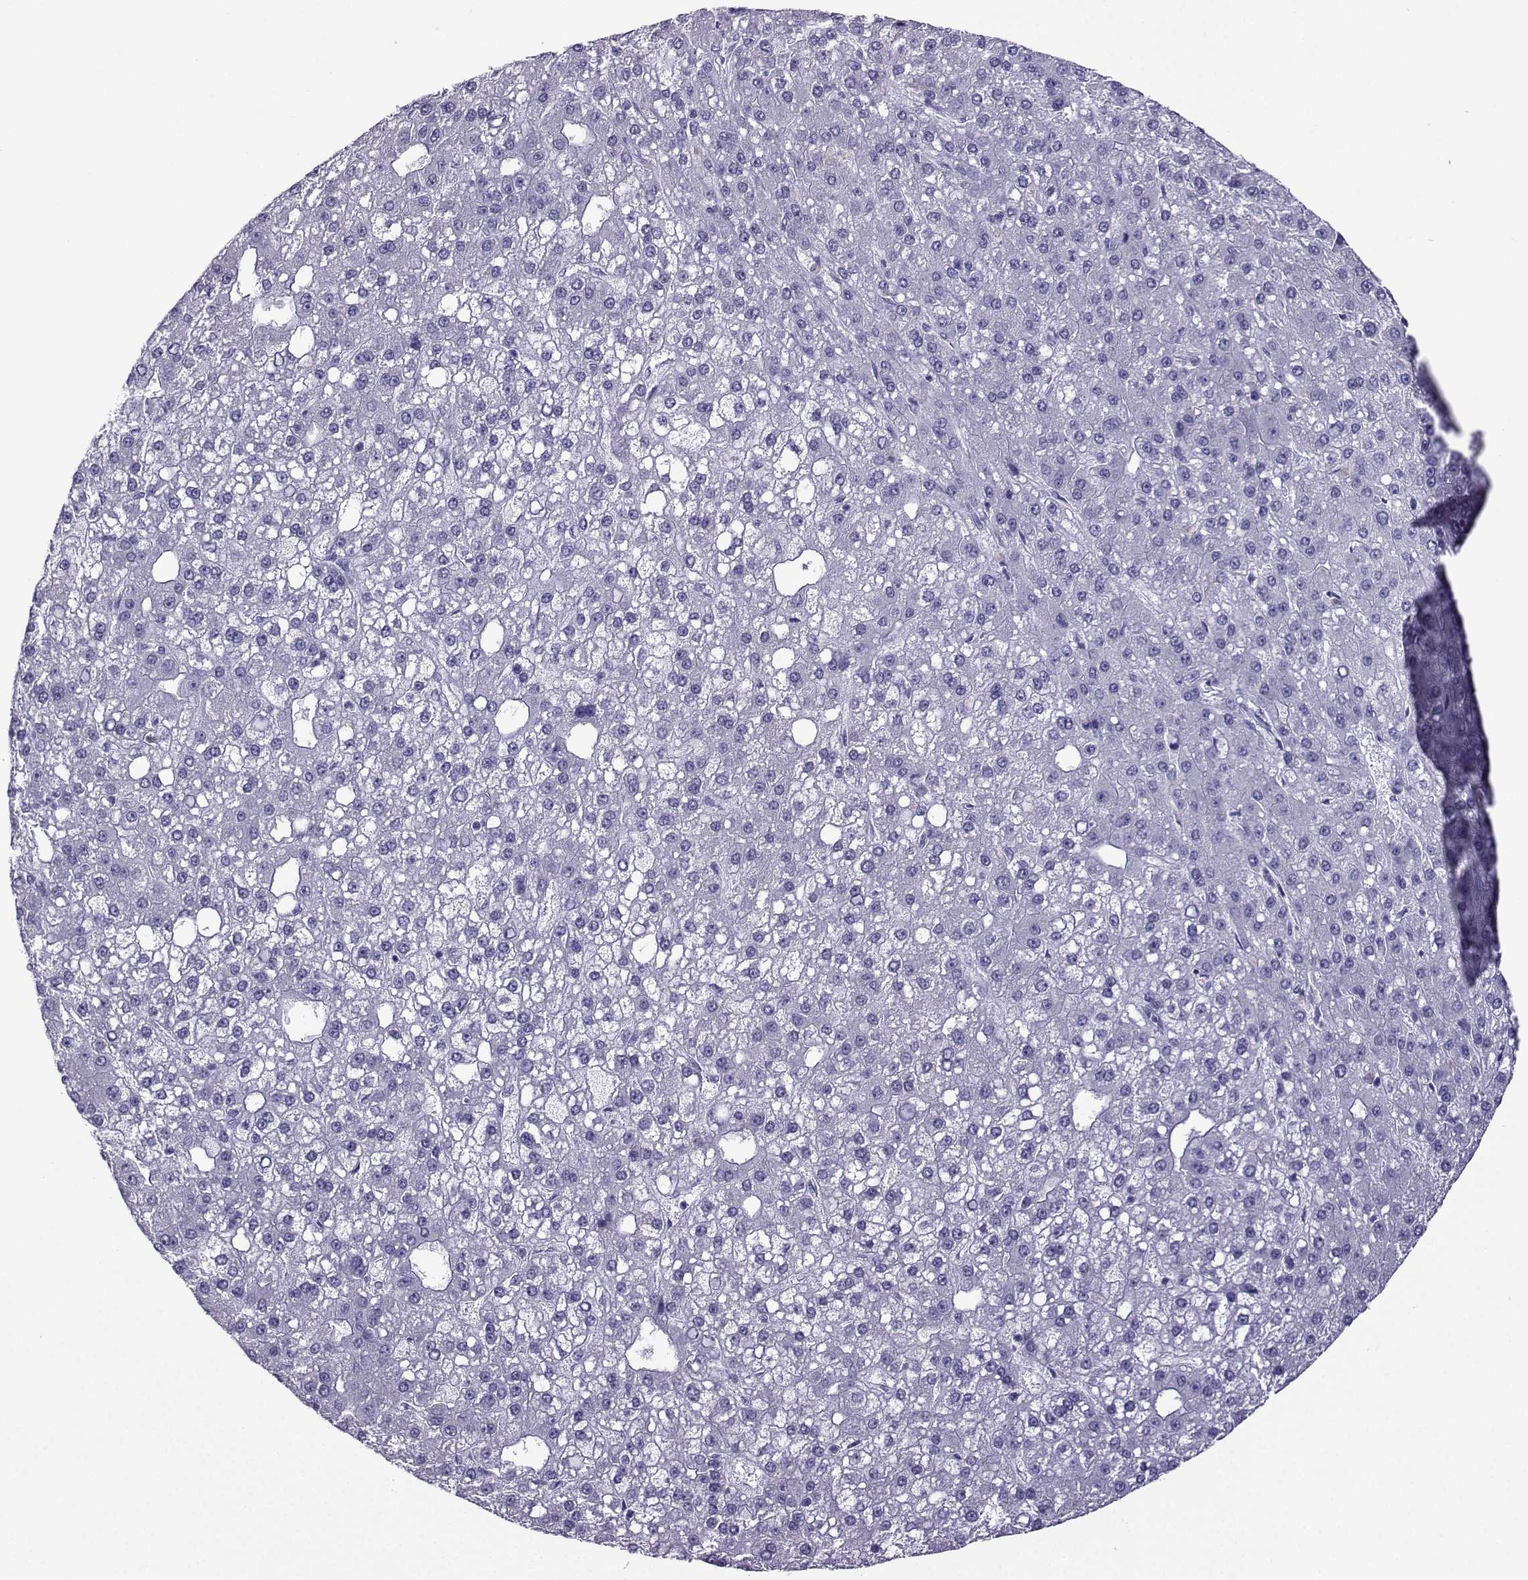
{"staining": {"intensity": "negative", "quantity": "none", "location": "none"}, "tissue": "liver cancer", "cell_type": "Tumor cells", "image_type": "cancer", "snomed": [{"axis": "morphology", "description": "Carcinoma, Hepatocellular, NOS"}, {"axis": "topography", "description": "Liver"}], "caption": "Immunohistochemical staining of liver cancer reveals no significant positivity in tumor cells.", "gene": "CD109", "patient": {"sex": "male", "age": 67}}